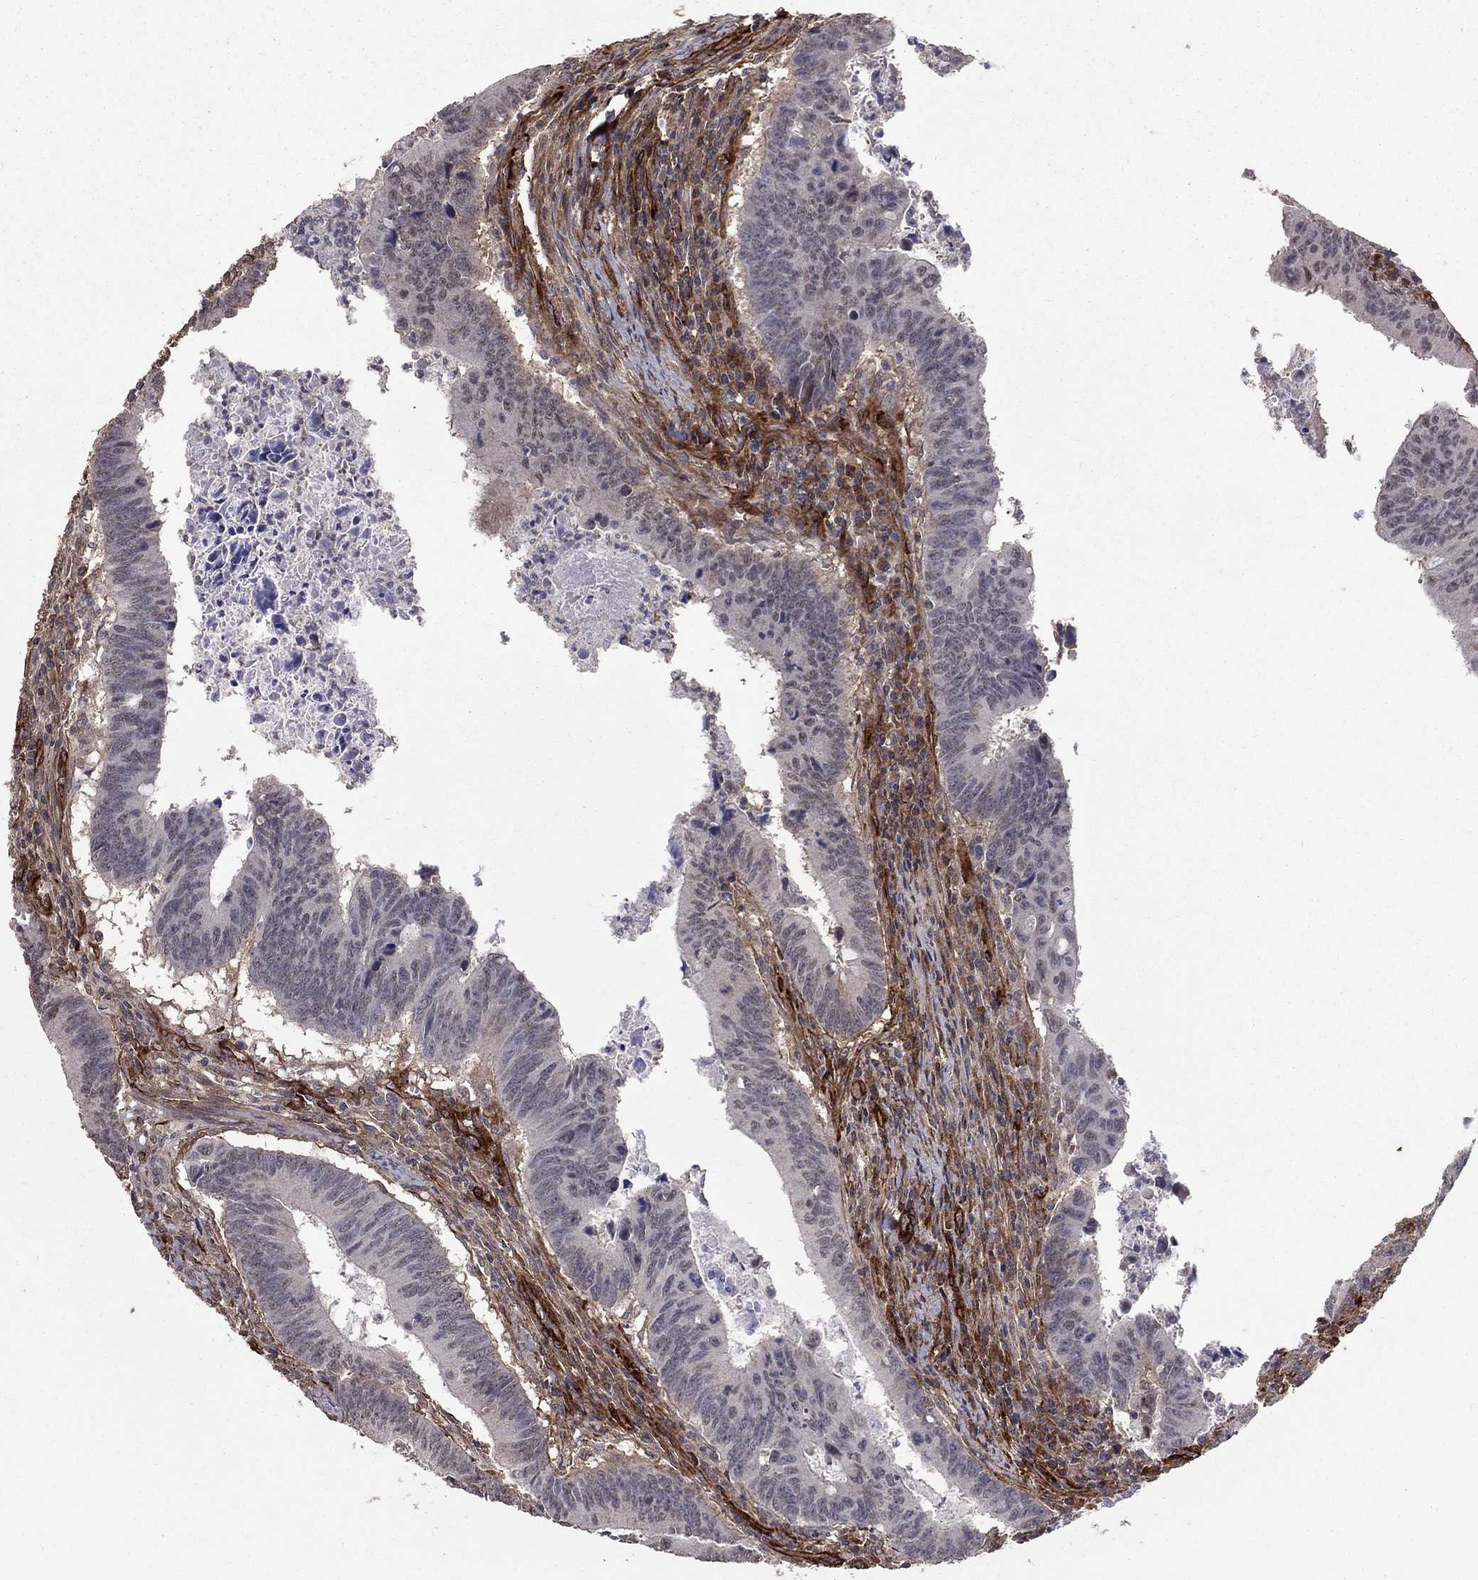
{"staining": {"intensity": "negative", "quantity": "none", "location": "none"}, "tissue": "colorectal cancer", "cell_type": "Tumor cells", "image_type": "cancer", "snomed": [{"axis": "morphology", "description": "Adenocarcinoma, NOS"}, {"axis": "topography", "description": "Colon"}], "caption": "Micrograph shows no significant protein expression in tumor cells of colorectal adenocarcinoma.", "gene": "COL18A1", "patient": {"sex": "female", "age": 87}}